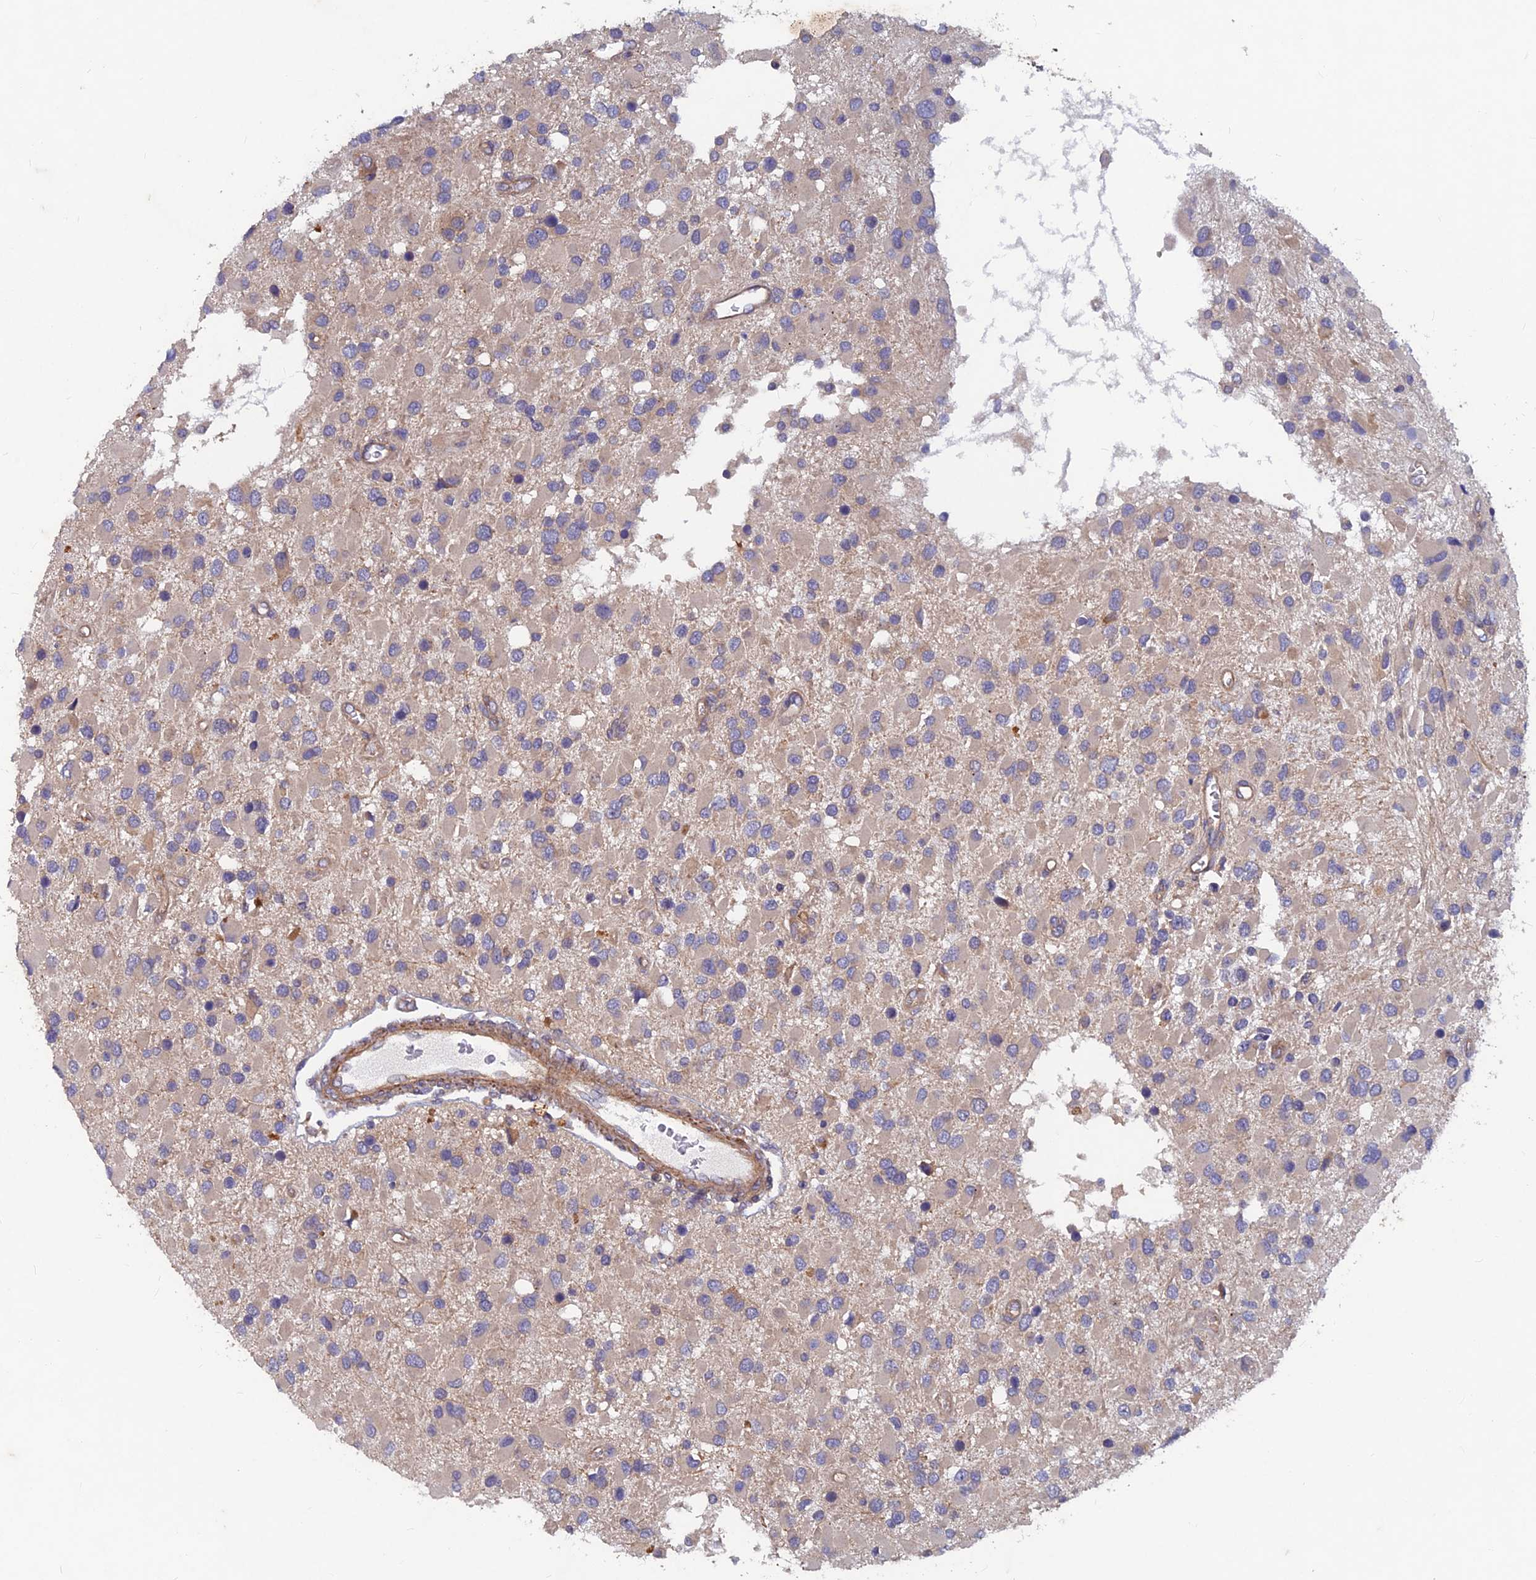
{"staining": {"intensity": "weak", "quantity": ">75%", "location": "cytoplasmic/membranous"}, "tissue": "glioma", "cell_type": "Tumor cells", "image_type": "cancer", "snomed": [{"axis": "morphology", "description": "Glioma, malignant, High grade"}, {"axis": "topography", "description": "Brain"}], "caption": "Immunohistochemistry (DAB) staining of human glioma shows weak cytoplasmic/membranous protein expression in about >75% of tumor cells.", "gene": "NCAPG", "patient": {"sex": "male", "age": 53}}